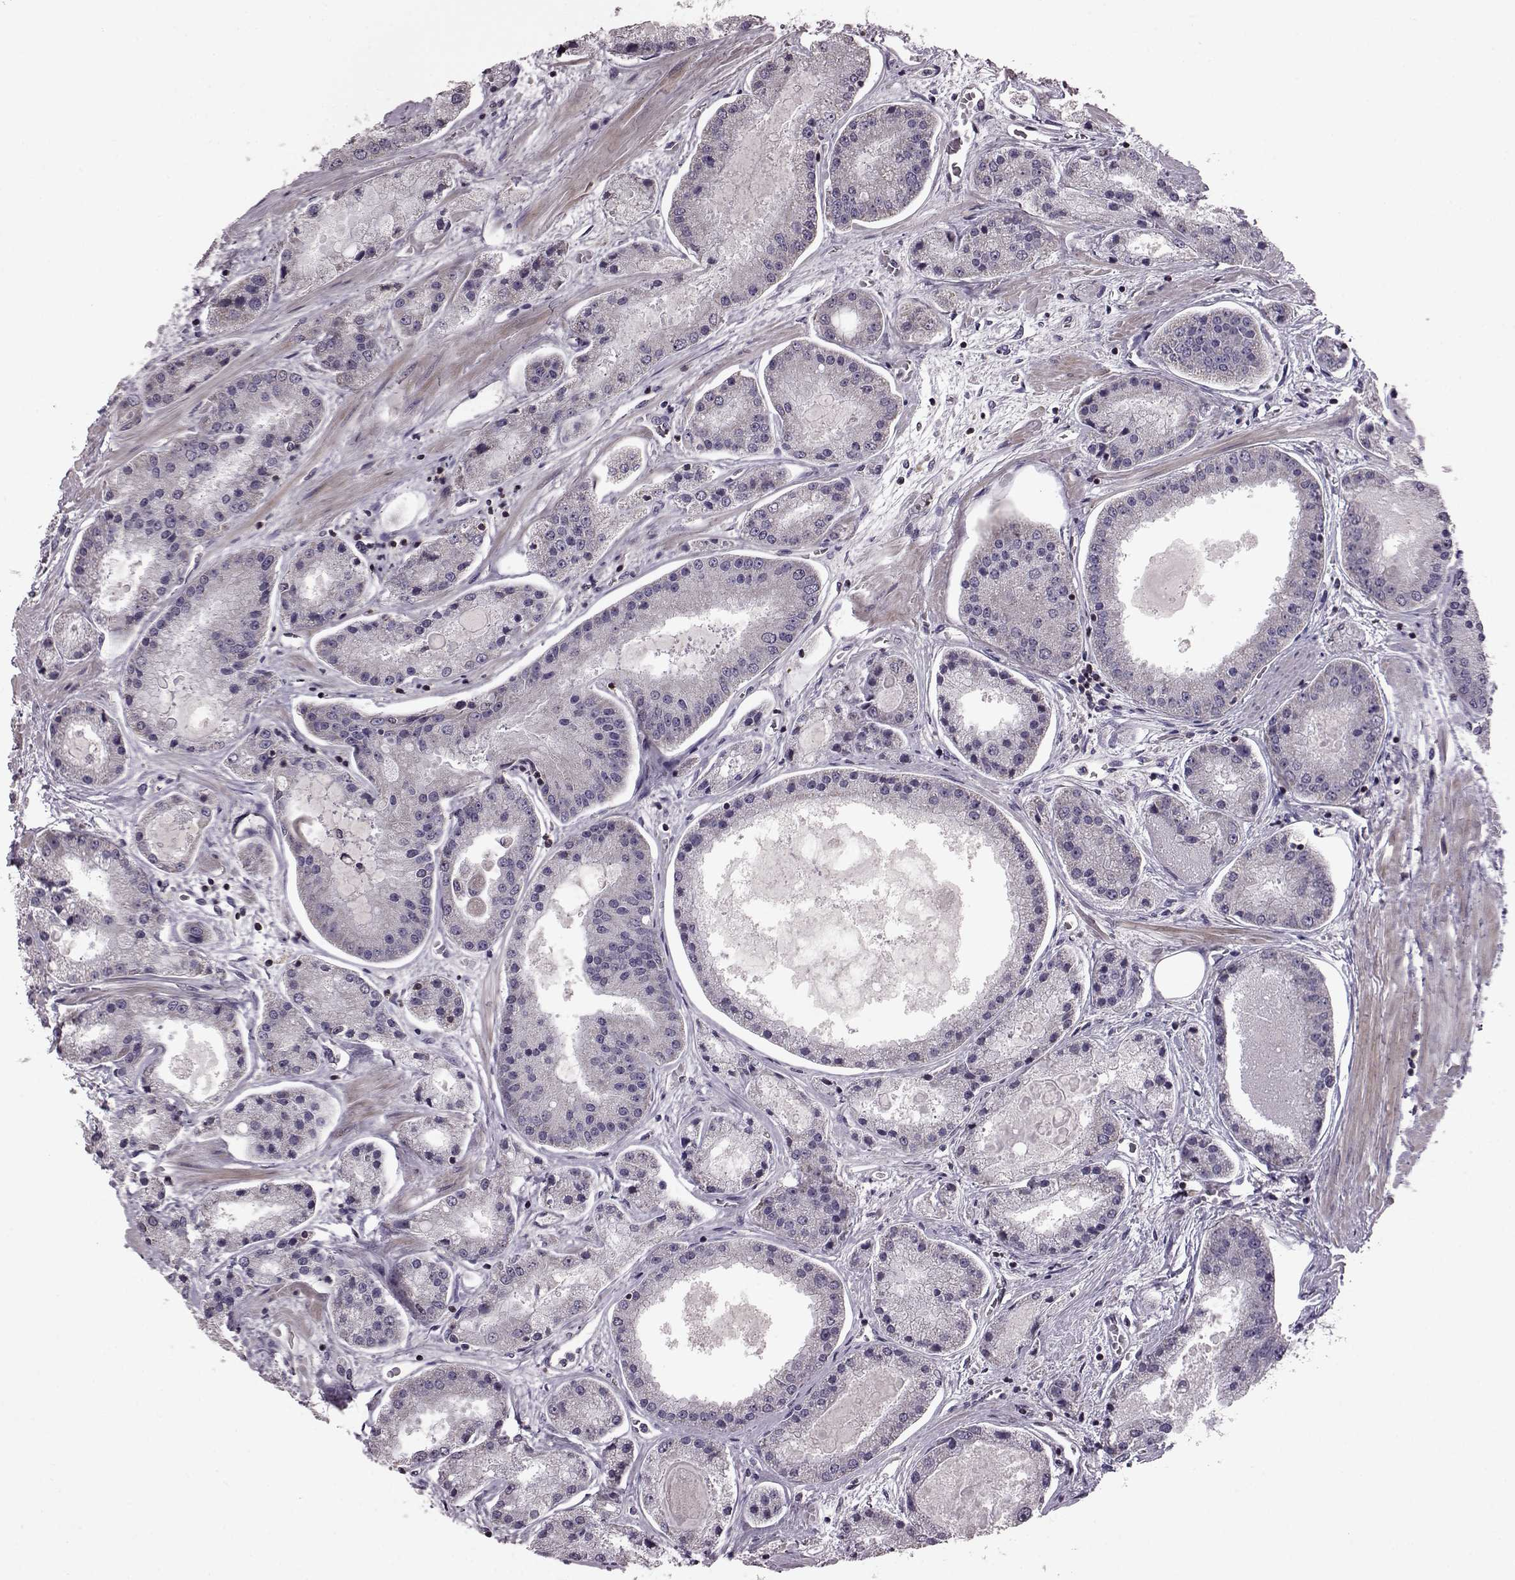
{"staining": {"intensity": "negative", "quantity": "none", "location": "none"}, "tissue": "prostate cancer", "cell_type": "Tumor cells", "image_type": "cancer", "snomed": [{"axis": "morphology", "description": "Adenocarcinoma, High grade"}, {"axis": "topography", "description": "Prostate"}], "caption": "IHC of human prostate cancer (high-grade adenocarcinoma) reveals no expression in tumor cells. (IHC, brightfield microscopy, high magnification).", "gene": "CDC42SE1", "patient": {"sex": "male", "age": 67}}